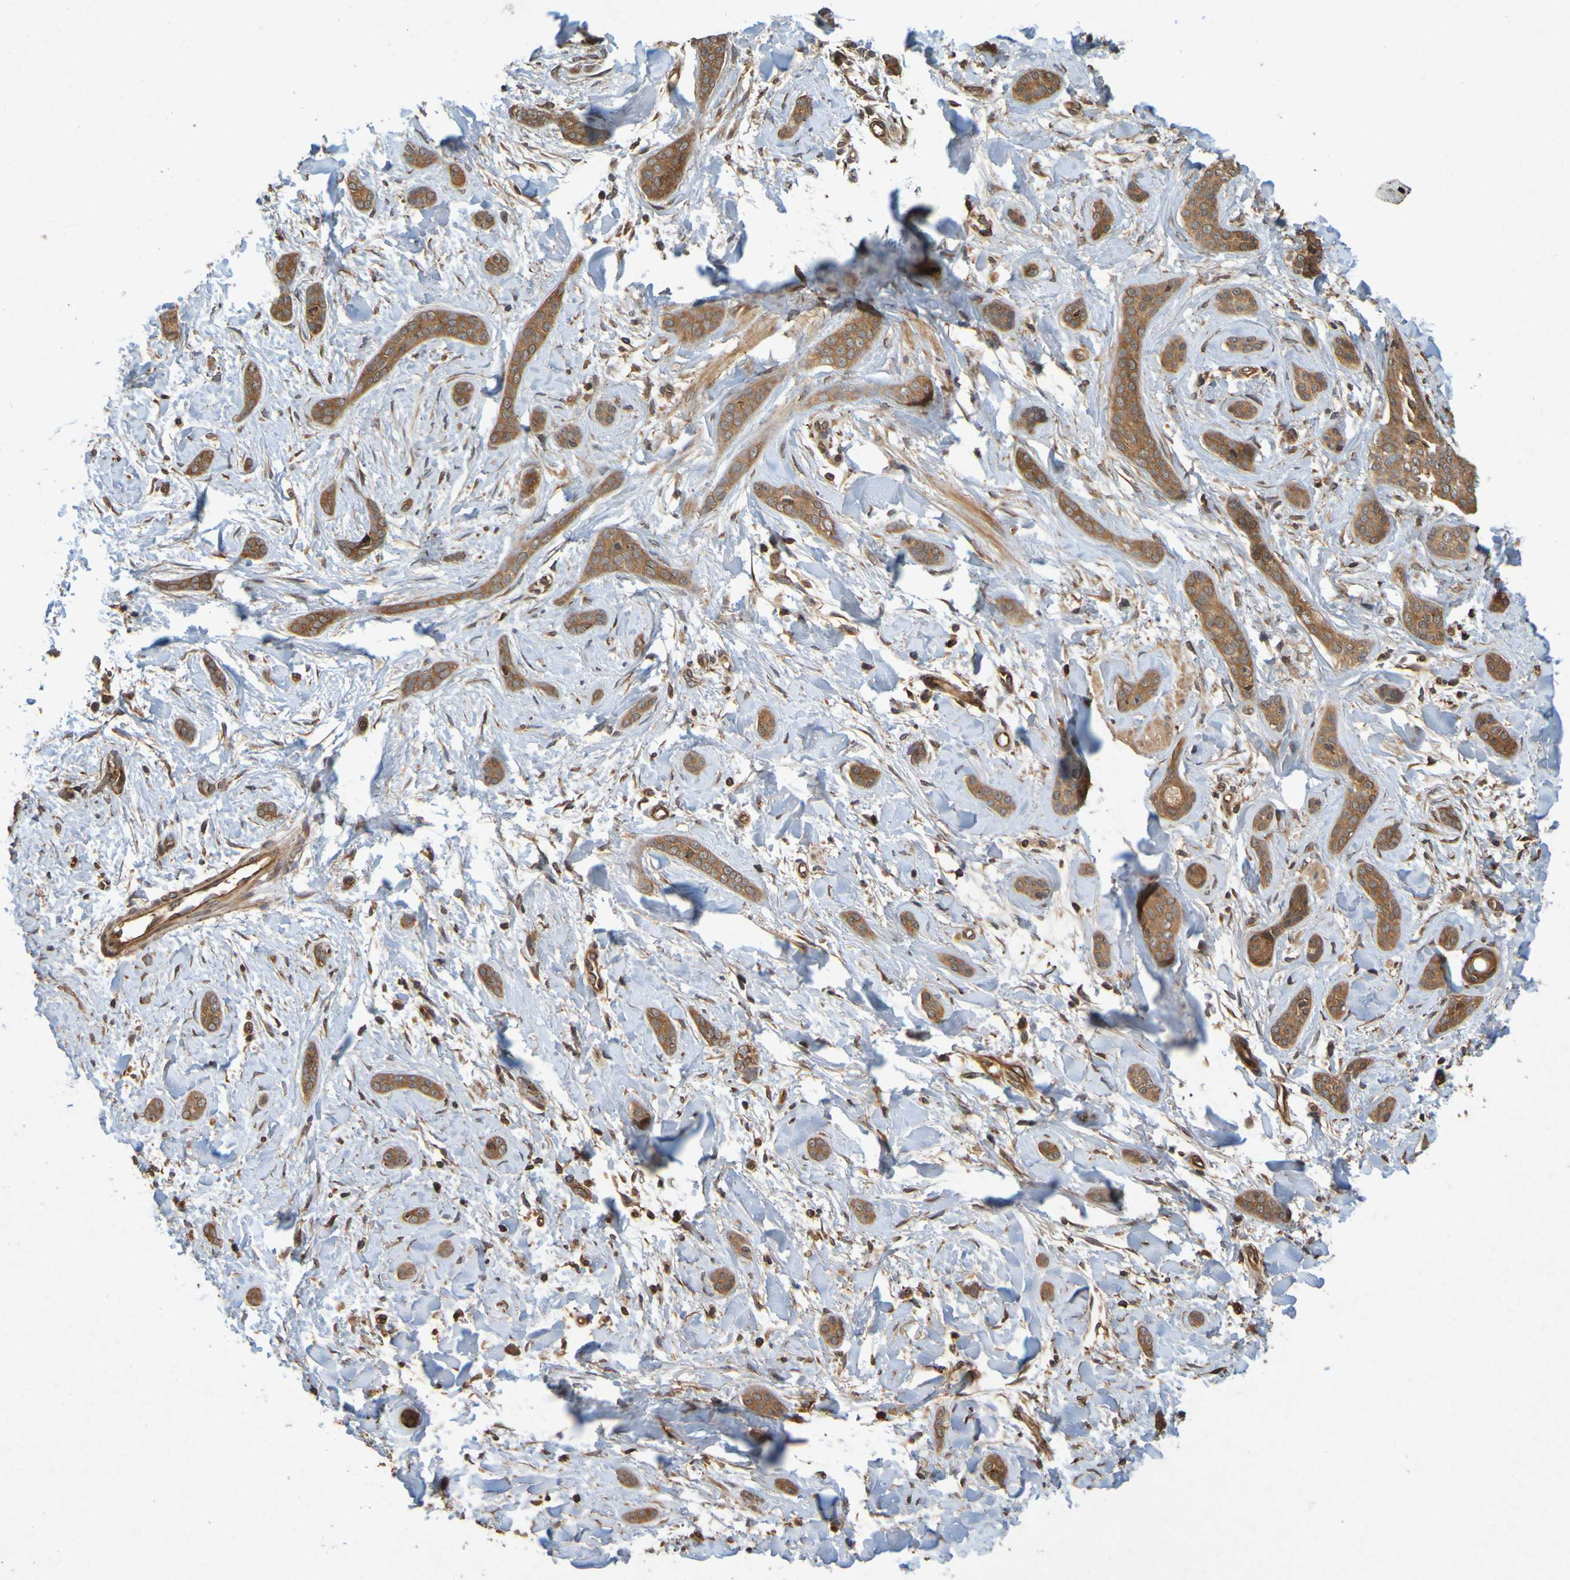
{"staining": {"intensity": "moderate", "quantity": ">75%", "location": "cytoplasmic/membranous"}, "tissue": "skin cancer", "cell_type": "Tumor cells", "image_type": "cancer", "snomed": [{"axis": "morphology", "description": "Basal cell carcinoma"}, {"axis": "morphology", "description": "Adnexal tumor, benign"}, {"axis": "topography", "description": "Skin"}], "caption": "Protein staining of skin basal cell carcinoma tissue displays moderate cytoplasmic/membranous expression in approximately >75% of tumor cells. (DAB (3,3'-diaminobenzidine) IHC, brown staining for protein, blue staining for nuclei).", "gene": "OCRL", "patient": {"sex": "female", "age": 42}}